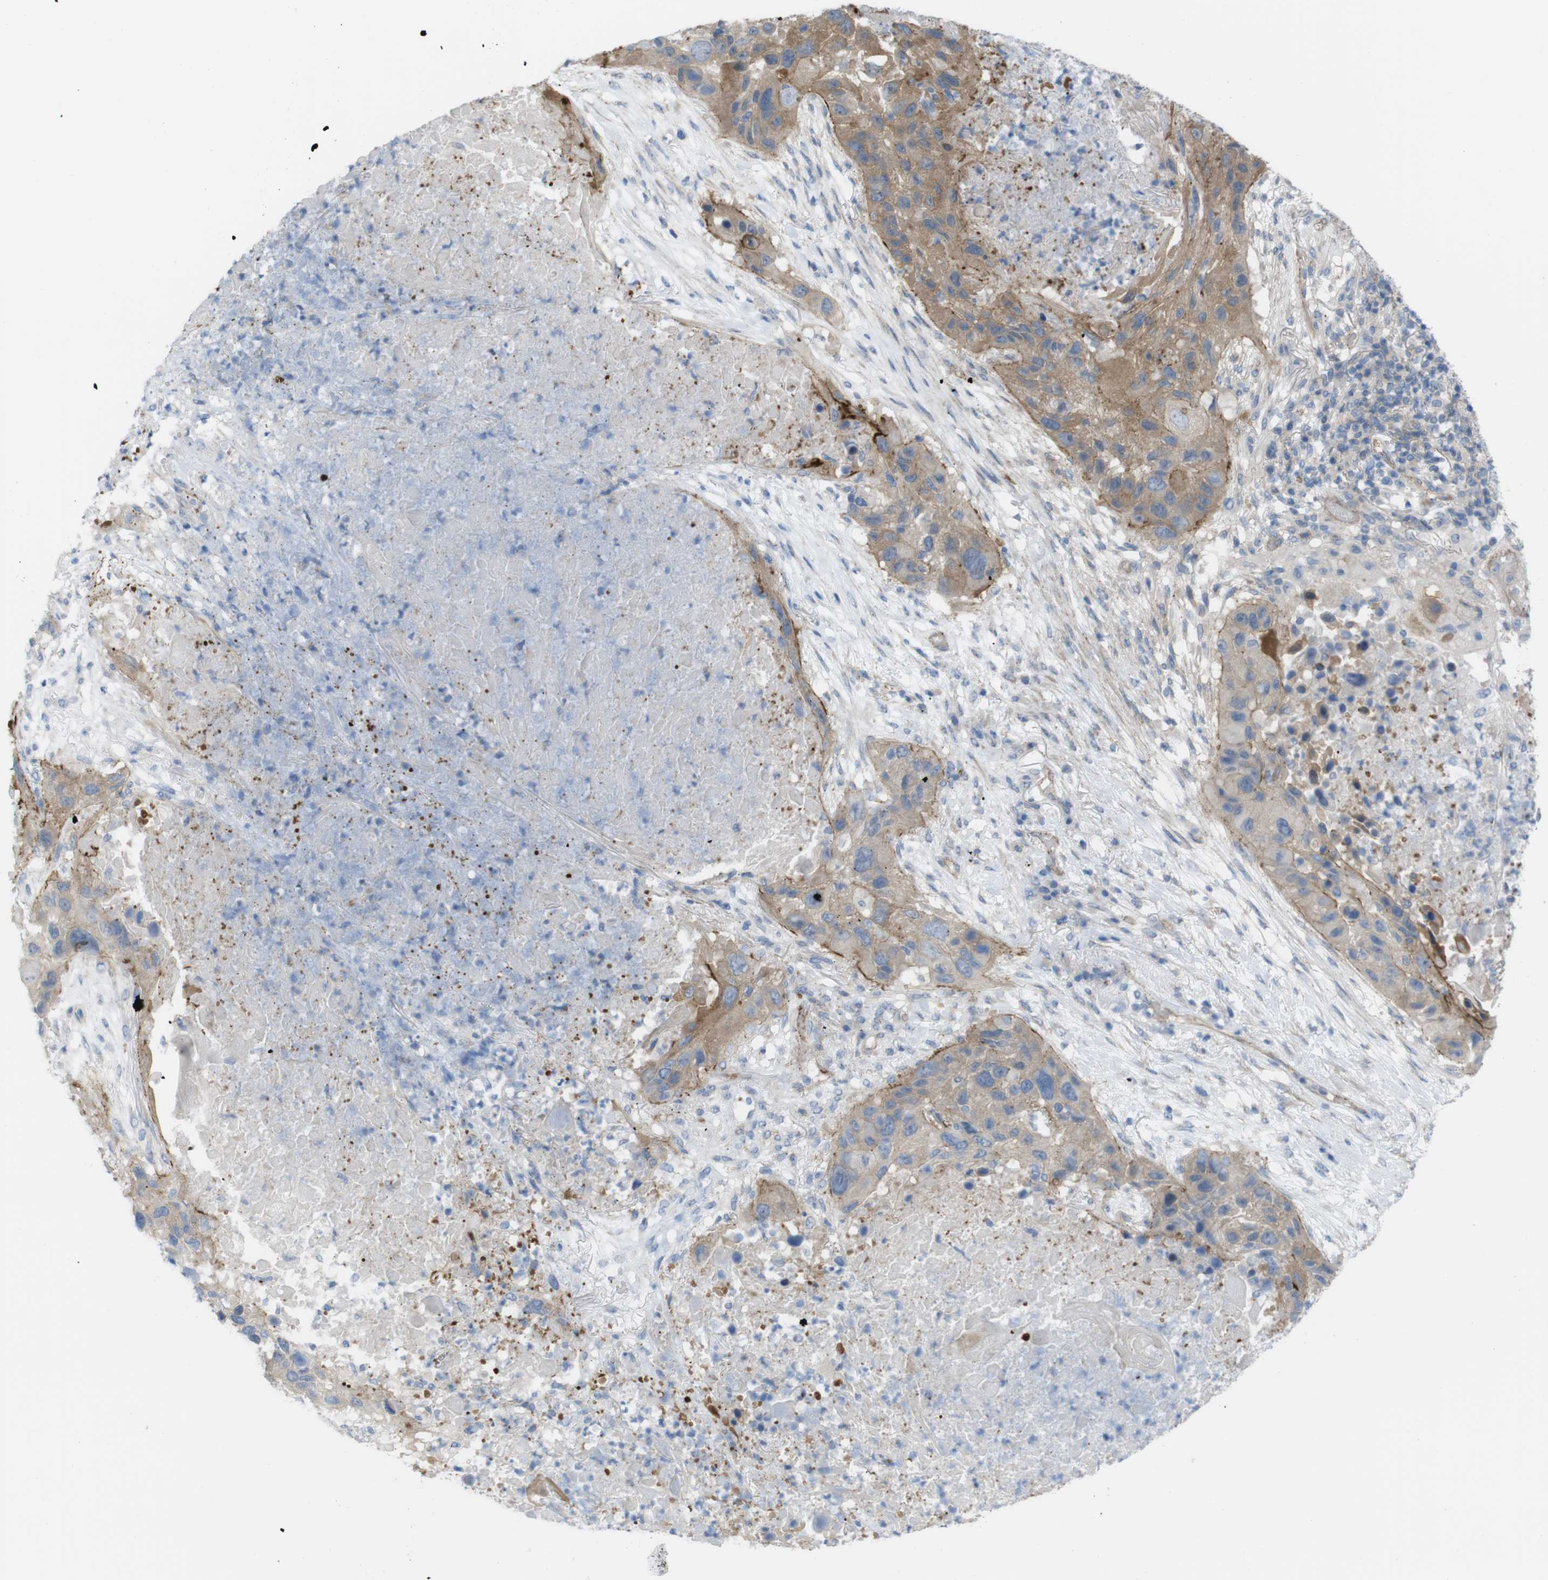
{"staining": {"intensity": "moderate", "quantity": "25%-75%", "location": "cytoplasmic/membranous"}, "tissue": "lung cancer", "cell_type": "Tumor cells", "image_type": "cancer", "snomed": [{"axis": "morphology", "description": "Squamous cell carcinoma, NOS"}, {"axis": "topography", "description": "Lung"}], "caption": "About 25%-75% of tumor cells in lung squamous cell carcinoma display moderate cytoplasmic/membranous protein positivity as visualized by brown immunohistochemical staining.", "gene": "PREX2", "patient": {"sex": "male", "age": 57}}